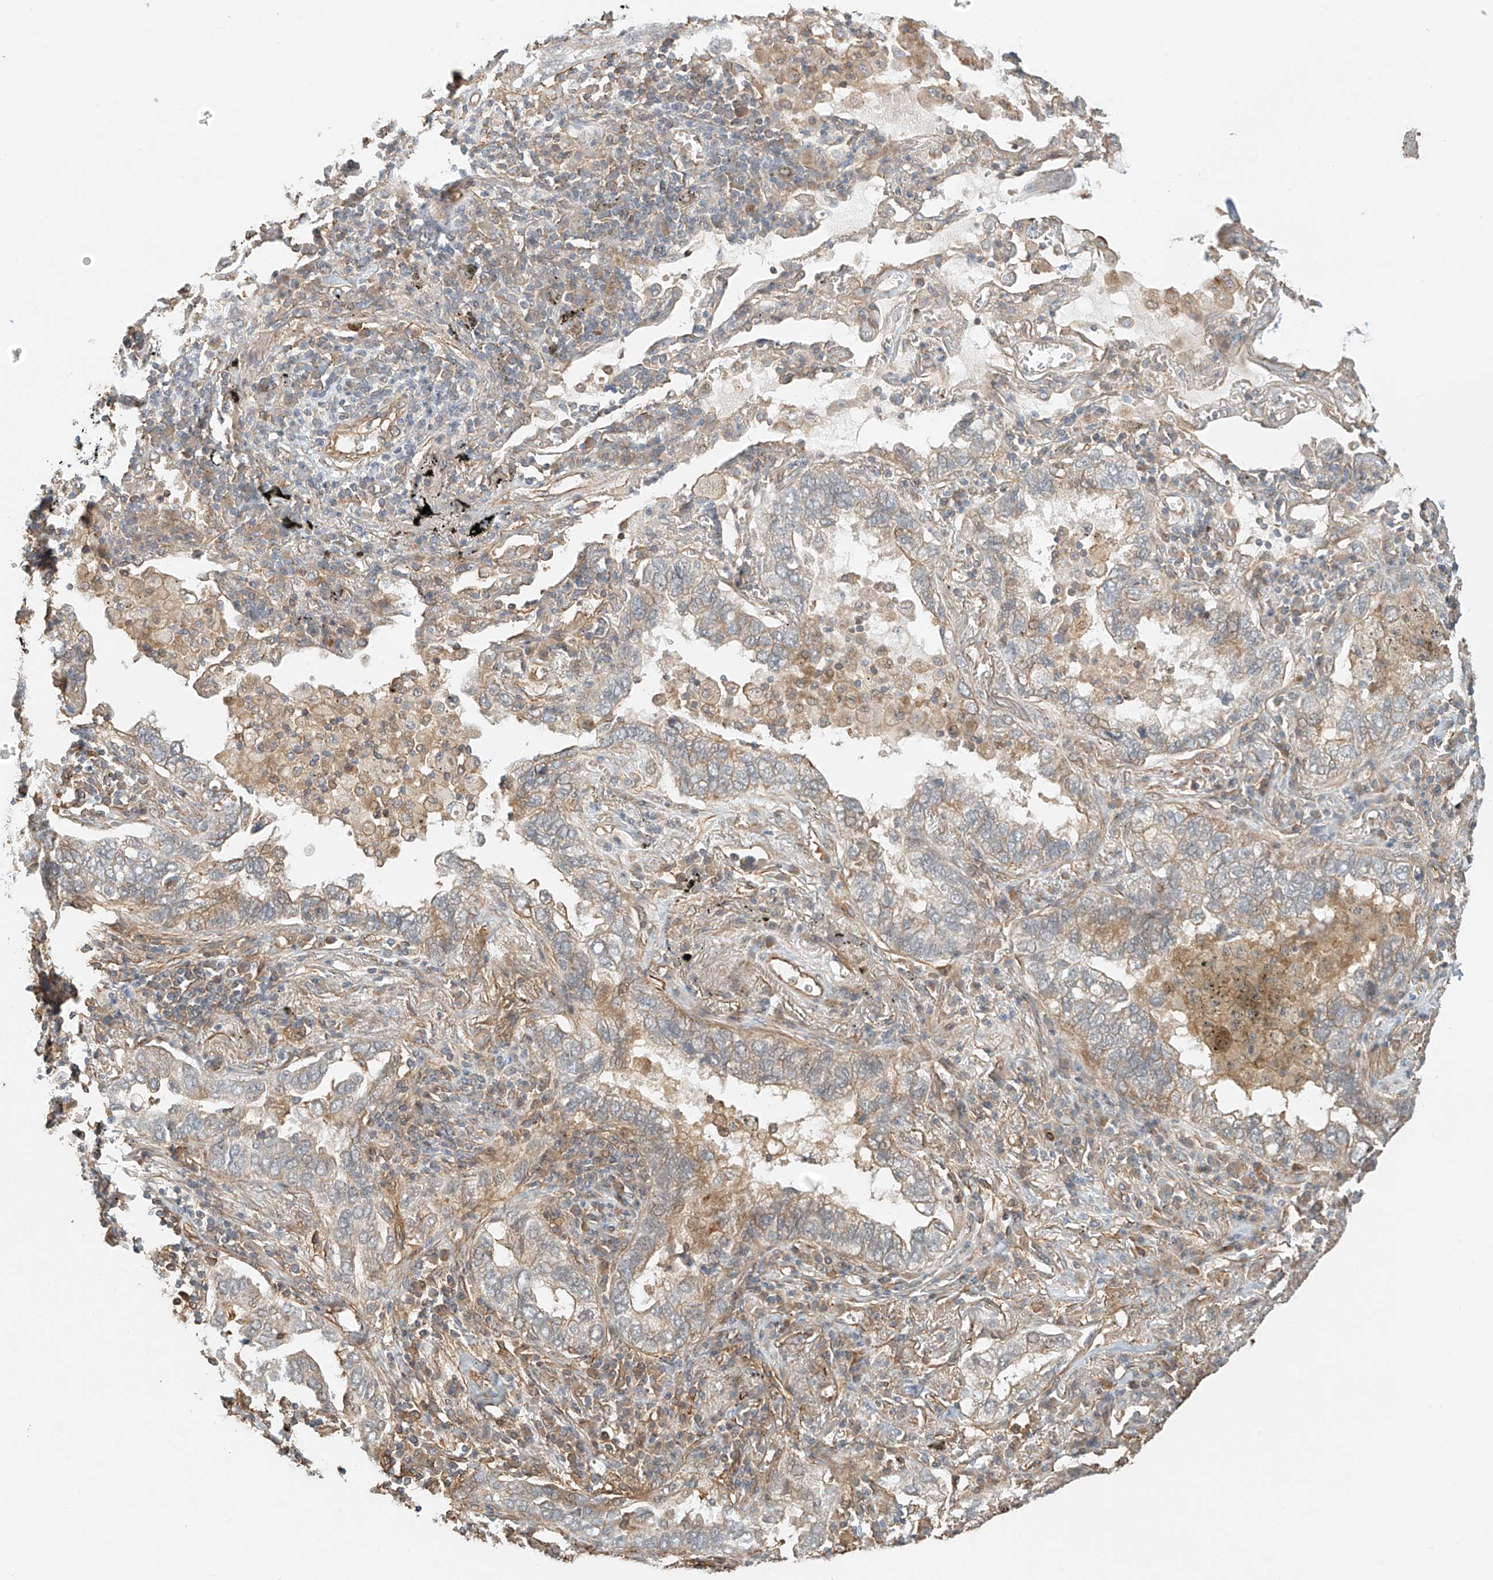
{"staining": {"intensity": "negative", "quantity": "none", "location": "none"}, "tissue": "lung cancer", "cell_type": "Tumor cells", "image_type": "cancer", "snomed": [{"axis": "morphology", "description": "Adenocarcinoma, NOS"}, {"axis": "topography", "description": "Lung"}], "caption": "Tumor cells are negative for protein expression in human adenocarcinoma (lung).", "gene": "CSMD3", "patient": {"sex": "male", "age": 65}}